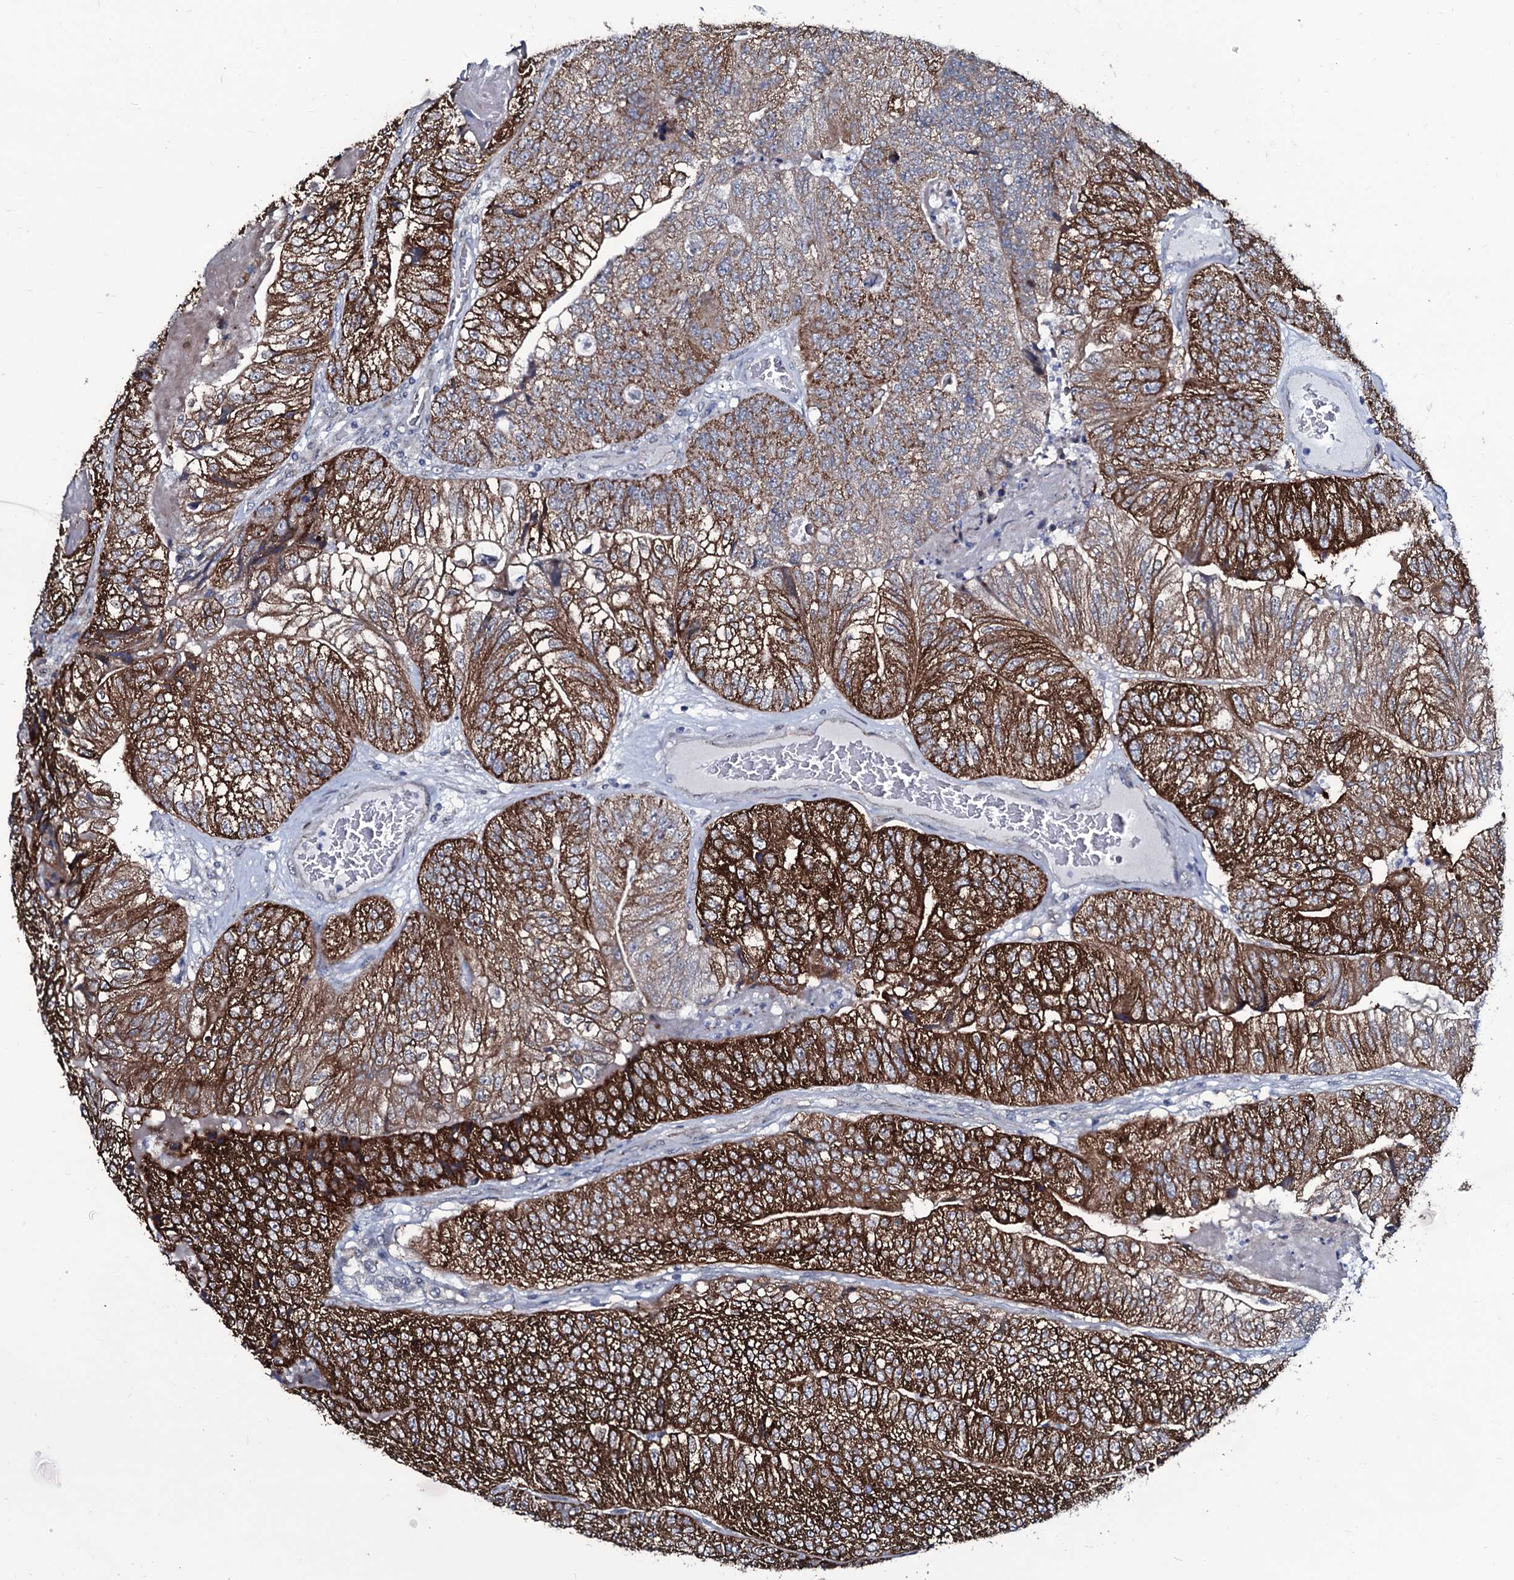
{"staining": {"intensity": "strong", "quantity": ">75%", "location": "cytoplasmic/membranous"}, "tissue": "colorectal cancer", "cell_type": "Tumor cells", "image_type": "cancer", "snomed": [{"axis": "morphology", "description": "Adenocarcinoma, NOS"}, {"axis": "topography", "description": "Colon"}], "caption": "Protein staining exhibits strong cytoplasmic/membranous expression in about >75% of tumor cells in colorectal adenocarcinoma.", "gene": "WIPF3", "patient": {"sex": "female", "age": 67}}